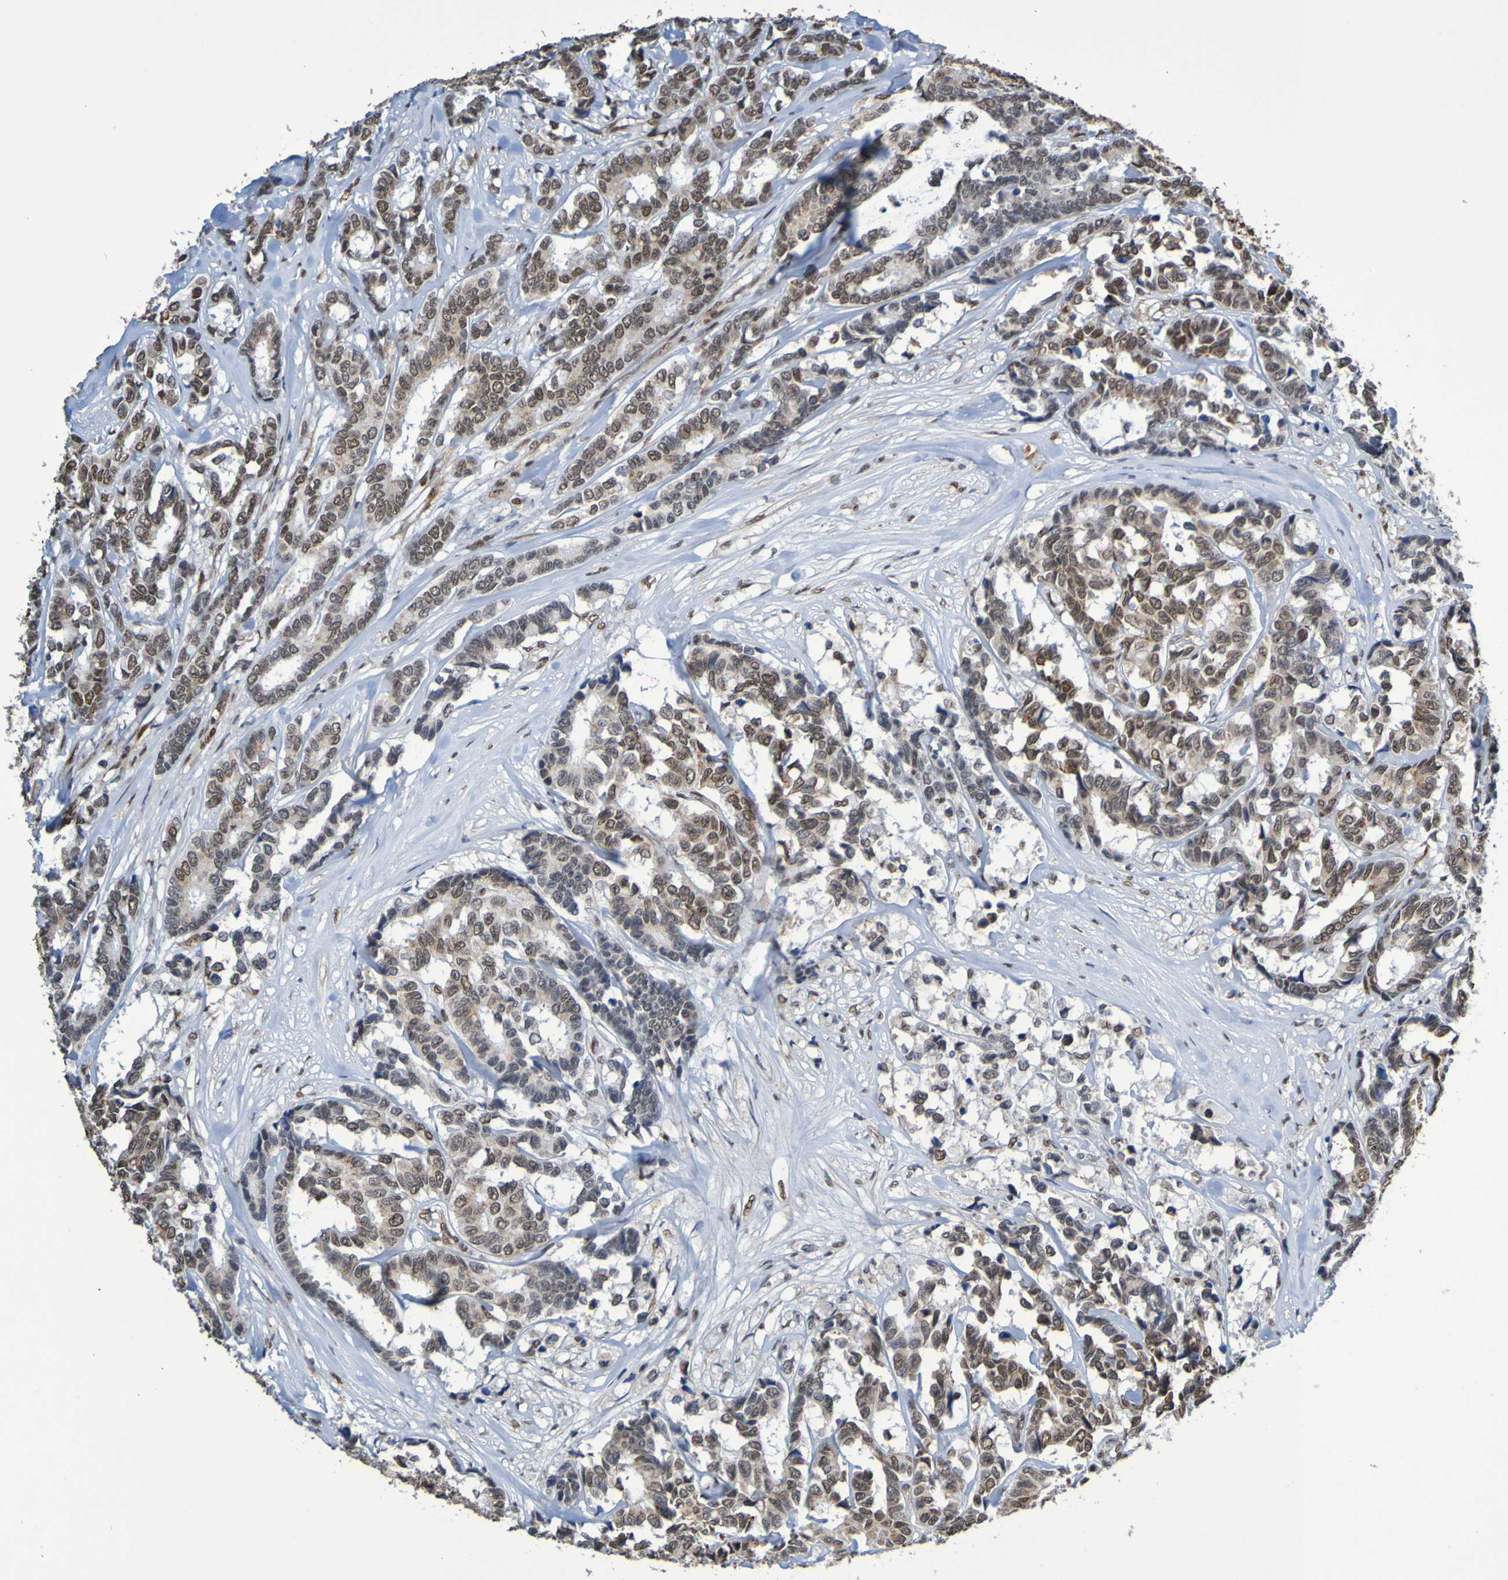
{"staining": {"intensity": "moderate", "quantity": ">75%", "location": "nuclear"}, "tissue": "breast cancer", "cell_type": "Tumor cells", "image_type": "cancer", "snomed": [{"axis": "morphology", "description": "Duct carcinoma"}, {"axis": "topography", "description": "Breast"}], "caption": "A photomicrograph showing moderate nuclear expression in approximately >75% of tumor cells in breast intraductal carcinoma, as visualized by brown immunohistochemical staining.", "gene": "HDAC2", "patient": {"sex": "female", "age": 87}}